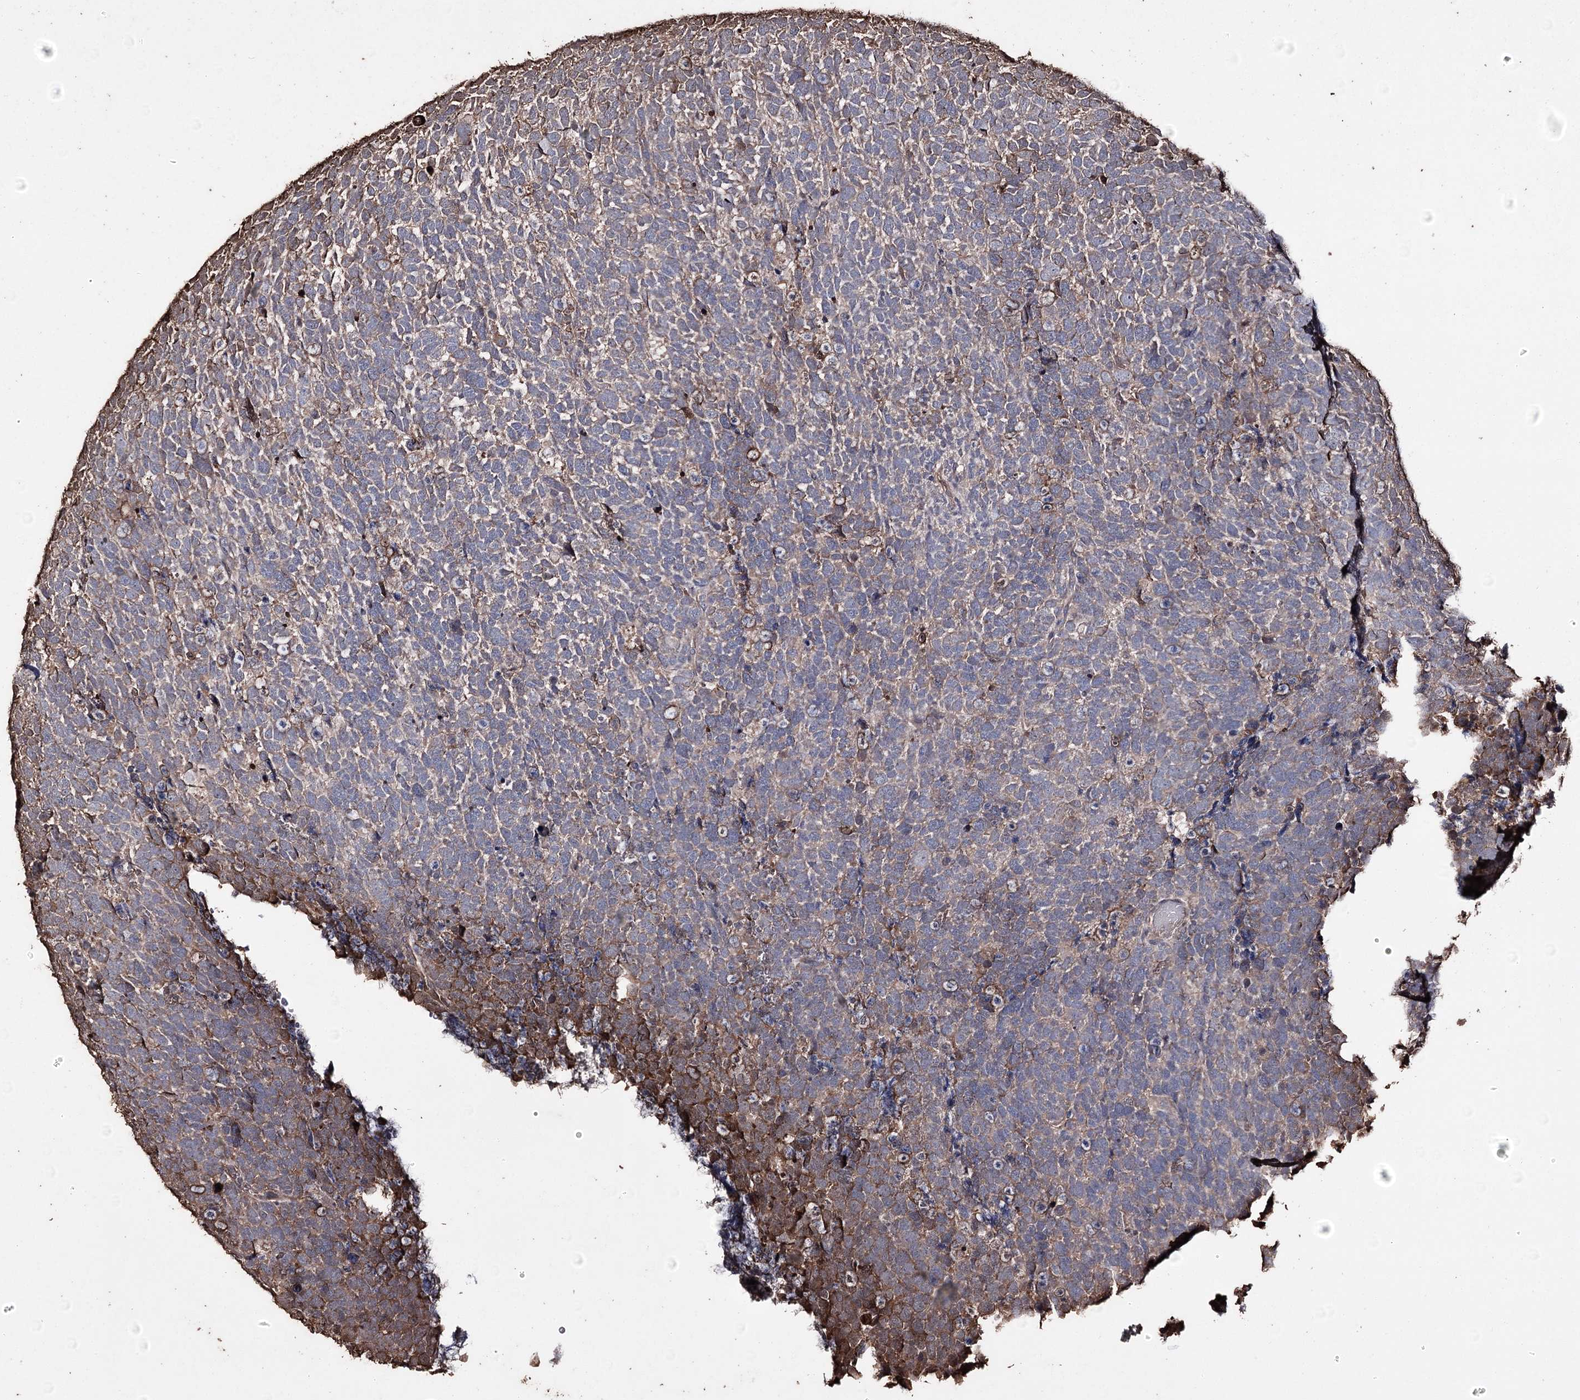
{"staining": {"intensity": "moderate", "quantity": "<25%", "location": "cytoplasmic/membranous"}, "tissue": "urothelial cancer", "cell_type": "Tumor cells", "image_type": "cancer", "snomed": [{"axis": "morphology", "description": "Urothelial carcinoma, High grade"}, {"axis": "topography", "description": "Urinary bladder"}], "caption": "Immunohistochemistry (IHC) of human urothelial cancer displays low levels of moderate cytoplasmic/membranous positivity in about <25% of tumor cells.", "gene": "ZNF662", "patient": {"sex": "female", "age": 82}}